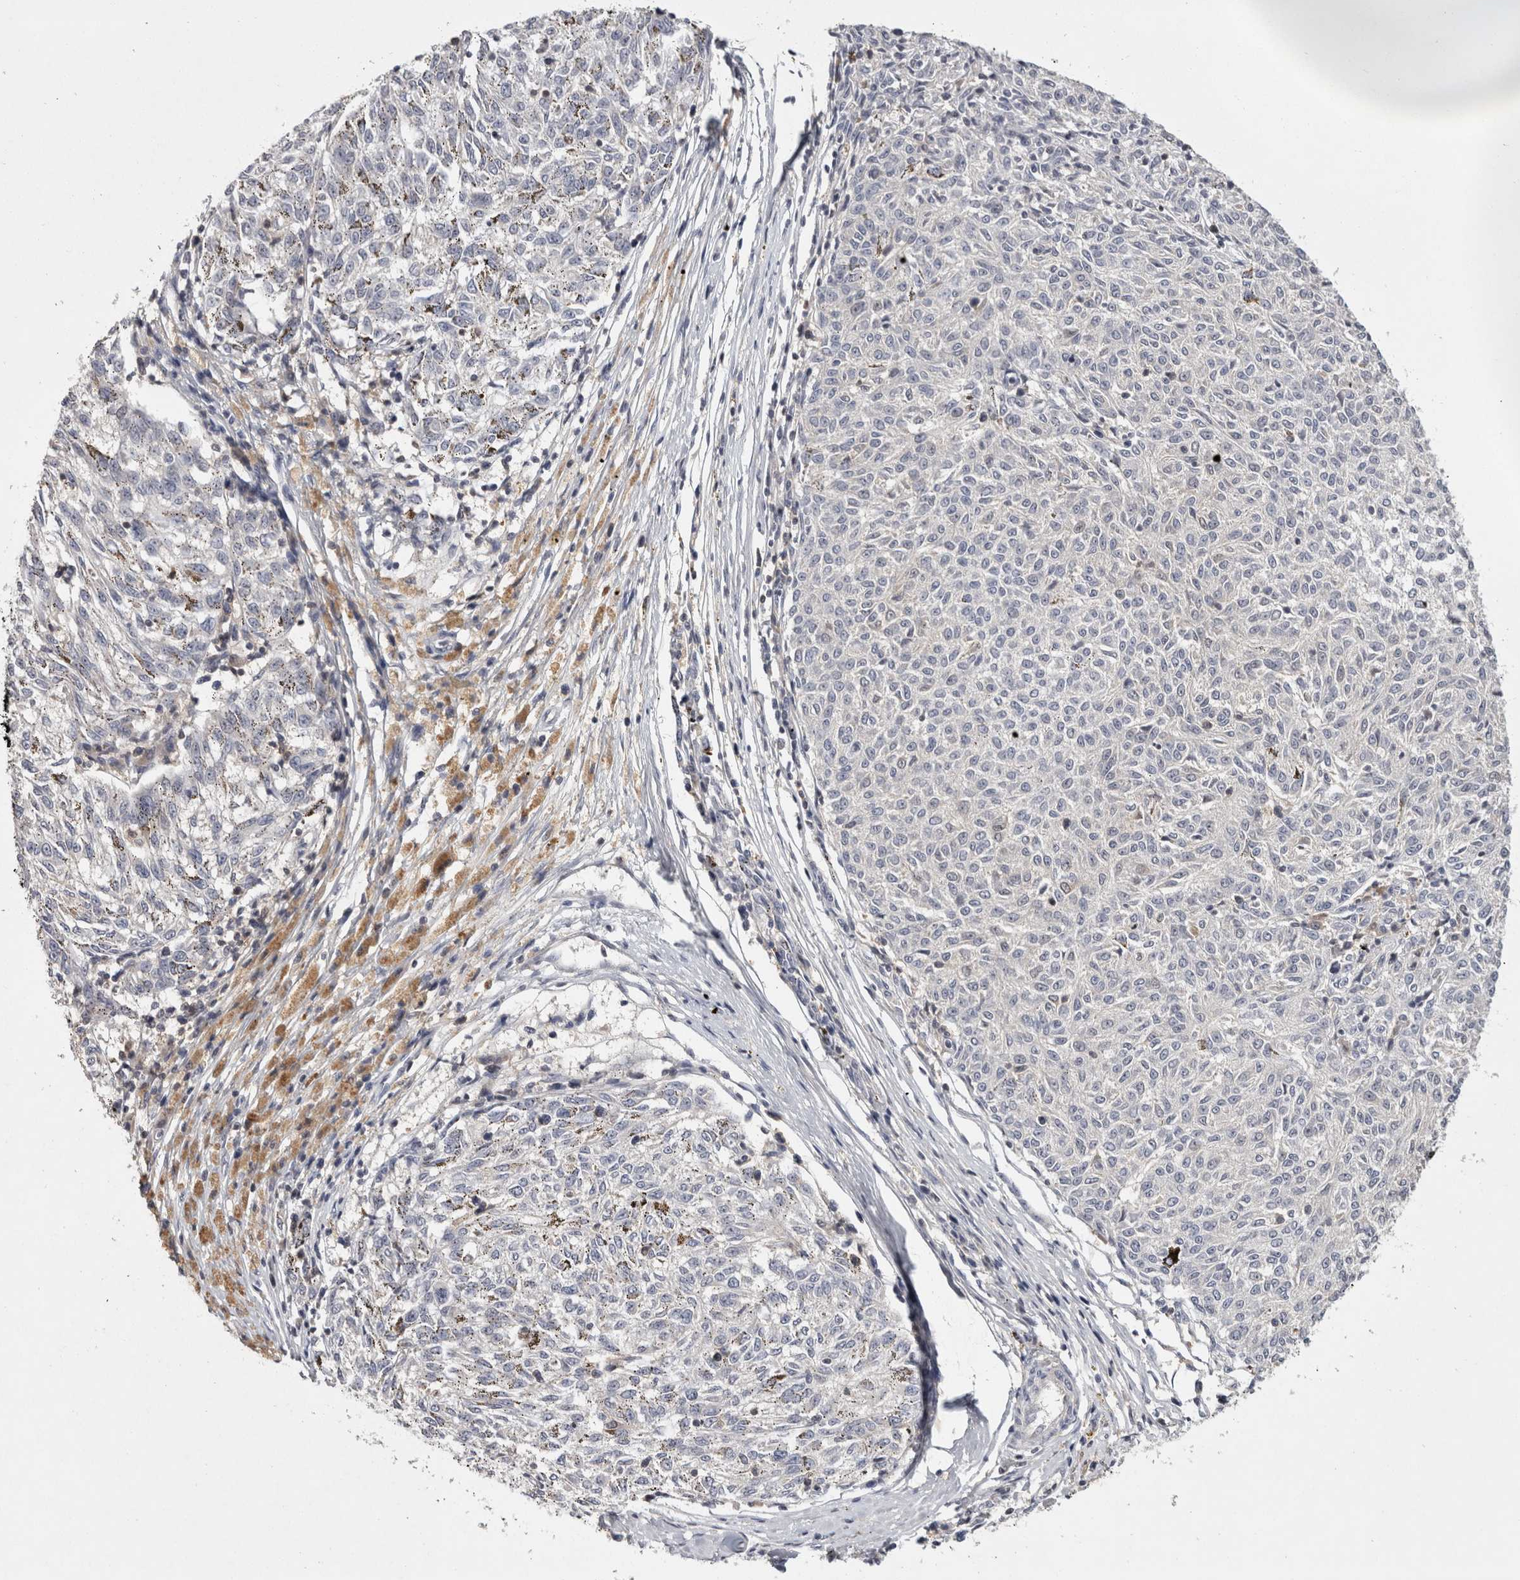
{"staining": {"intensity": "negative", "quantity": "none", "location": "none"}, "tissue": "melanoma", "cell_type": "Tumor cells", "image_type": "cancer", "snomed": [{"axis": "morphology", "description": "Malignant melanoma, NOS"}, {"axis": "topography", "description": "Skin"}], "caption": "This is an IHC micrograph of melanoma. There is no staining in tumor cells.", "gene": "ACAT2", "patient": {"sex": "female", "age": 72}}